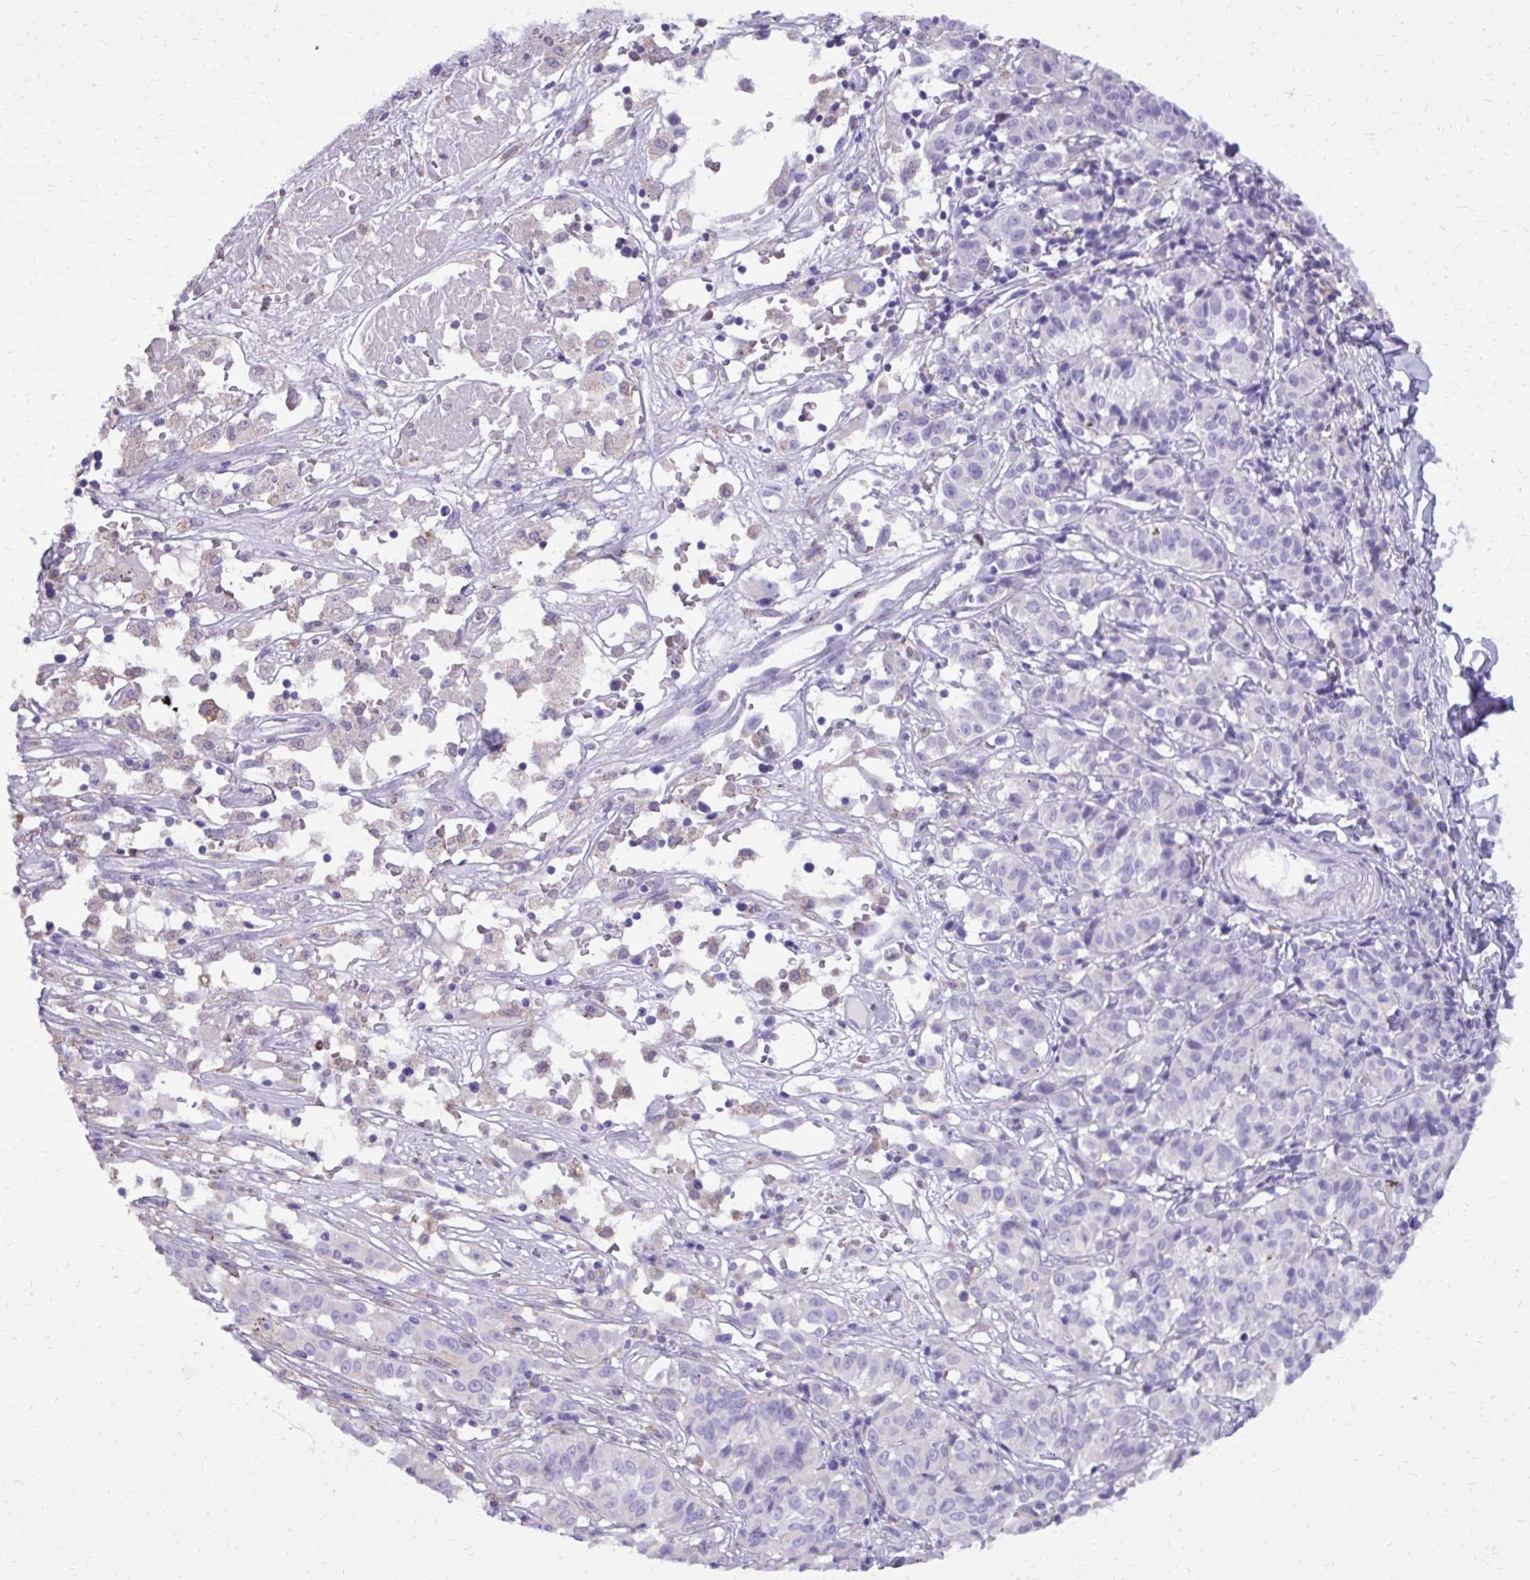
{"staining": {"intensity": "negative", "quantity": "none", "location": "none"}, "tissue": "melanoma", "cell_type": "Tumor cells", "image_type": "cancer", "snomed": [{"axis": "morphology", "description": "Malignant melanoma, NOS"}, {"axis": "topography", "description": "Skin"}], "caption": "This is a micrograph of immunohistochemistry staining of melanoma, which shows no positivity in tumor cells.", "gene": "CAT", "patient": {"sex": "female", "age": 72}}